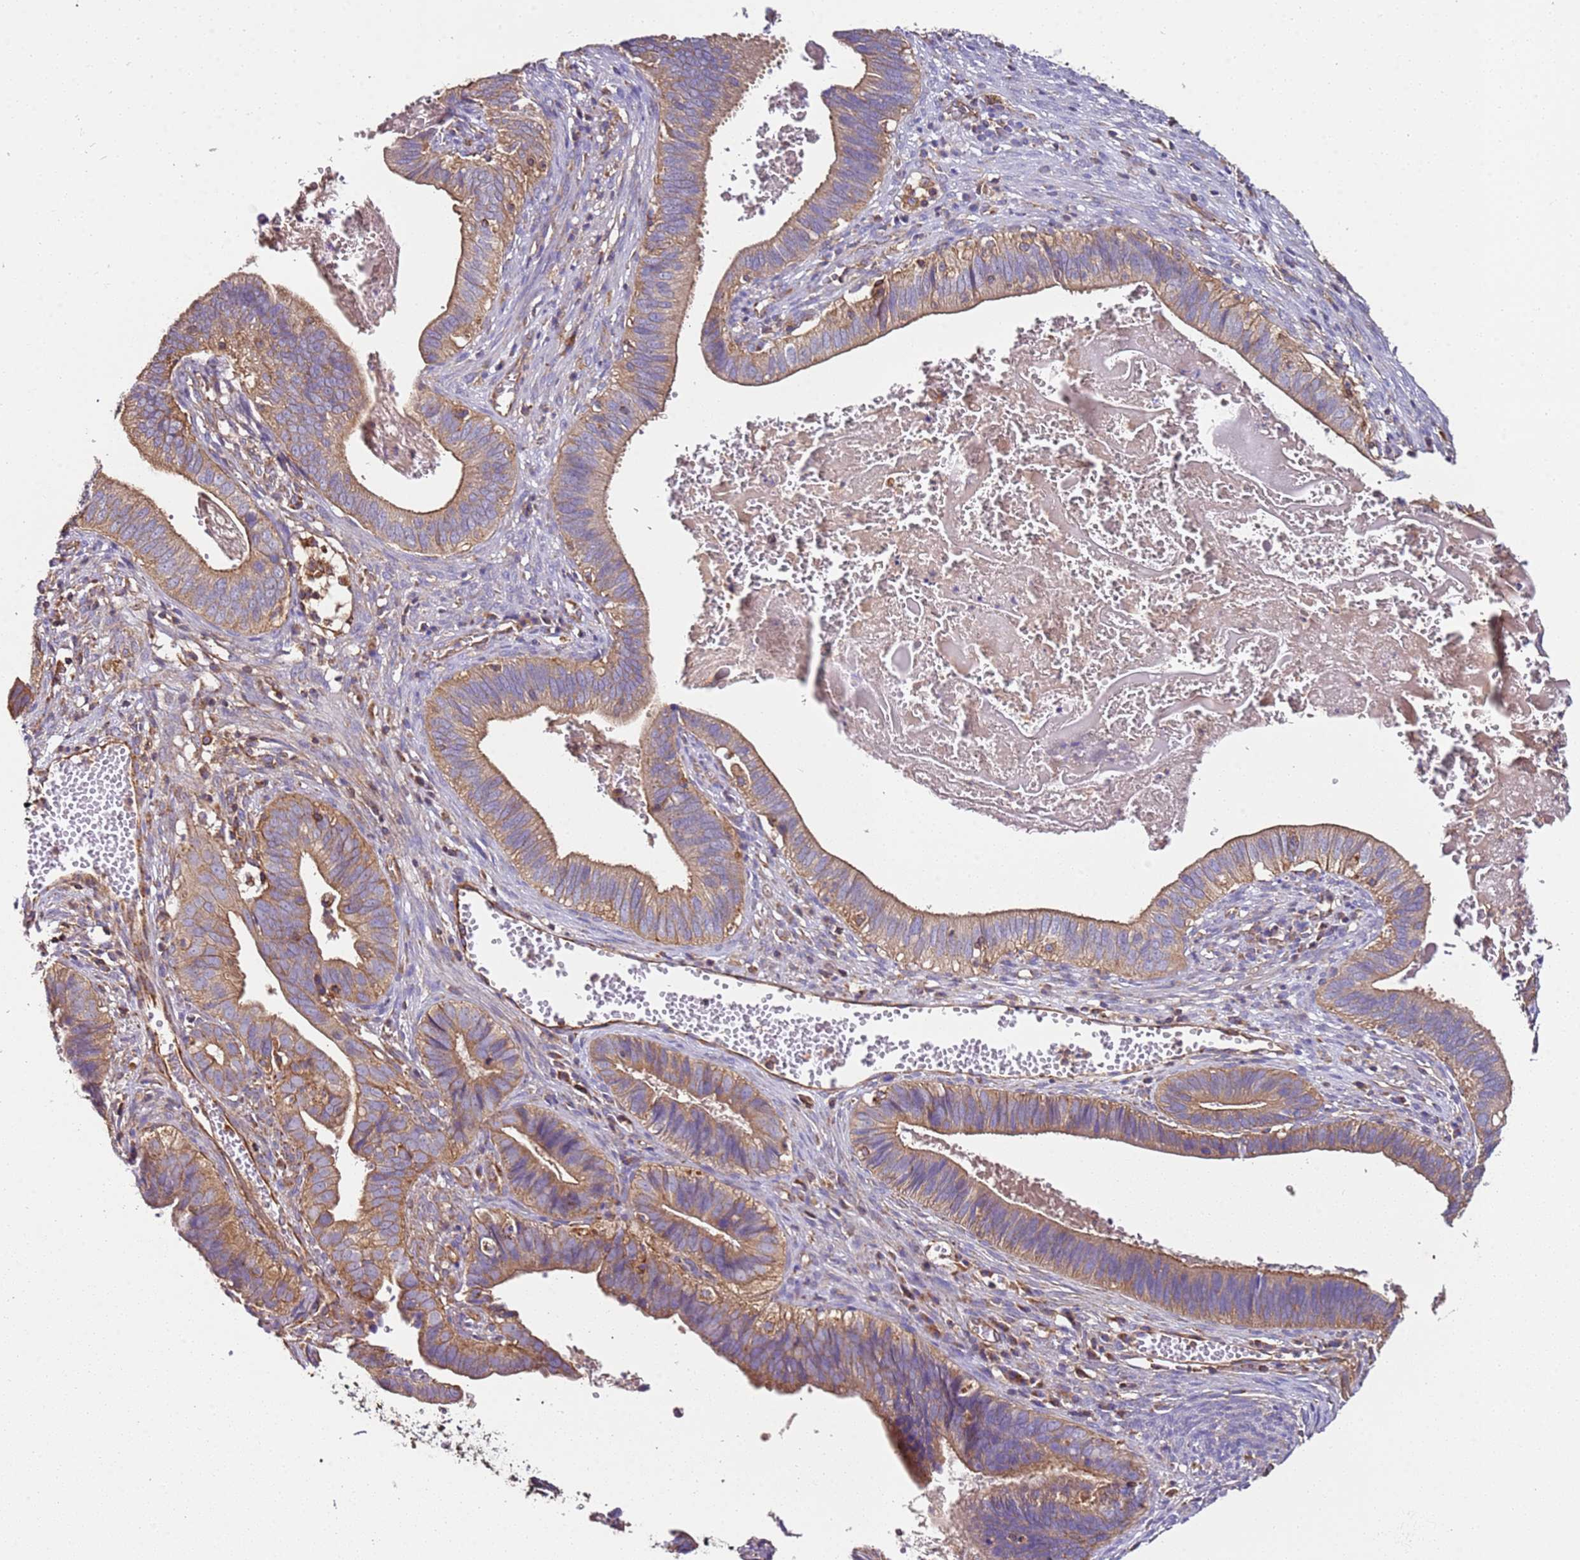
{"staining": {"intensity": "moderate", "quantity": ">75%", "location": "cytoplasmic/membranous"}, "tissue": "cervical cancer", "cell_type": "Tumor cells", "image_type": "cancer", "snomed": [{"axis": "morphology", "description": "Adenocarcinoma, NOS"}, {"axis": "topography", "description": "Cervix"}], "caption": "A histopathology image showing moderate cytoplasmic/membranous staining in approximately >75% of tumor cells in cervical adenocarcinoma, as visualized by brown immunohistochemical staining.", "gene": "RMND5A", "patient": {"sex": "female", "age": 42}}